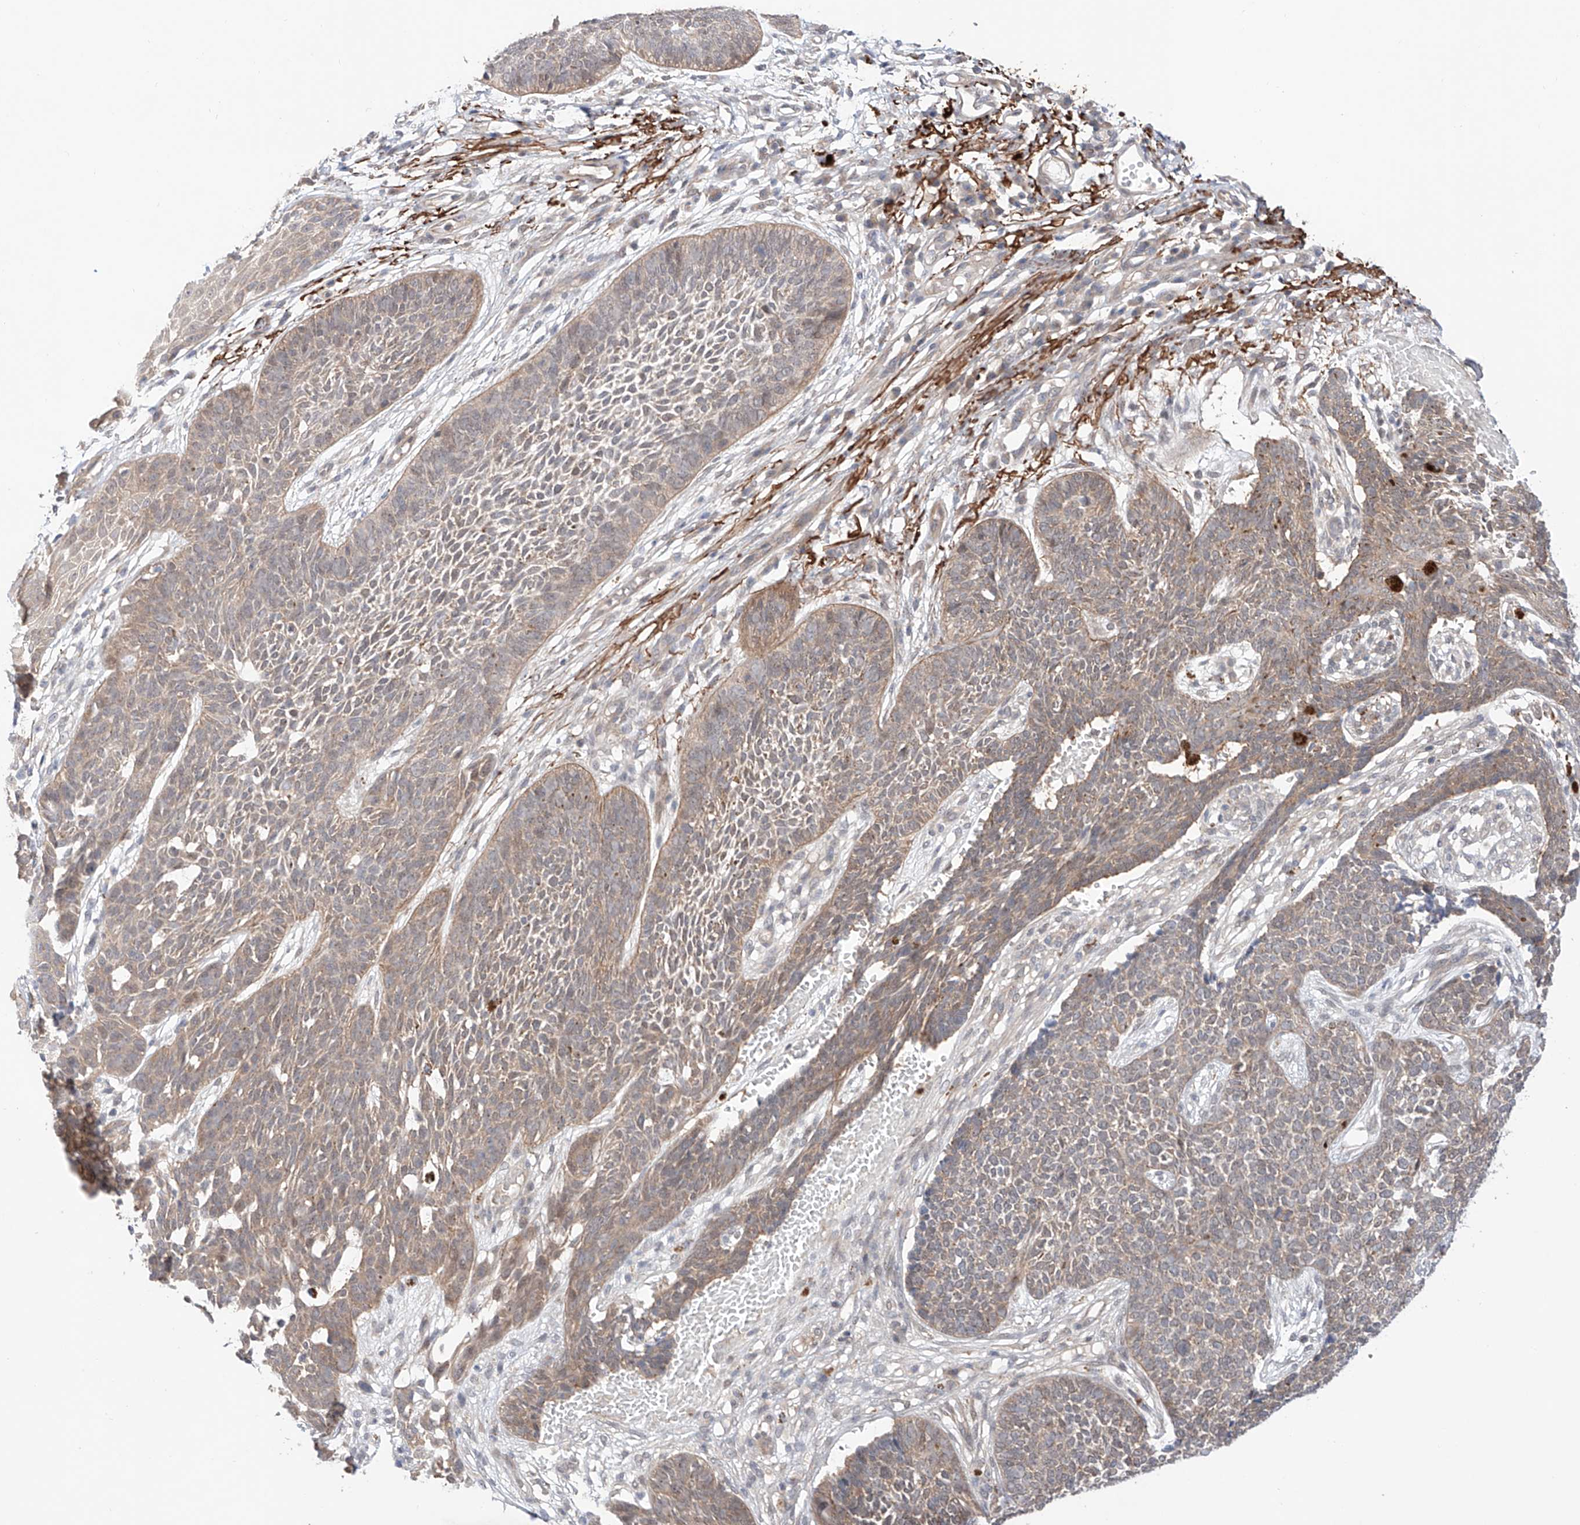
{"staining": {"intensity": "weak", "quantity": "<25%", "location": "cytoplasmic/membranous"}, "tissue": "skin cancer", "cell_type": "Tumor cells", "image_type": "cancer", "snomed": [{"axis": "morphology", "description": "Basal cell carcinoma"}, {"axis": "topography", "description": "Skin"}], "caption": "Human skin cancer stained for a protein using immunohistochemistry reveals no staining in tumor cells.", "gene": "TSR2", "patient": {"sex": "female", "age": 84}}